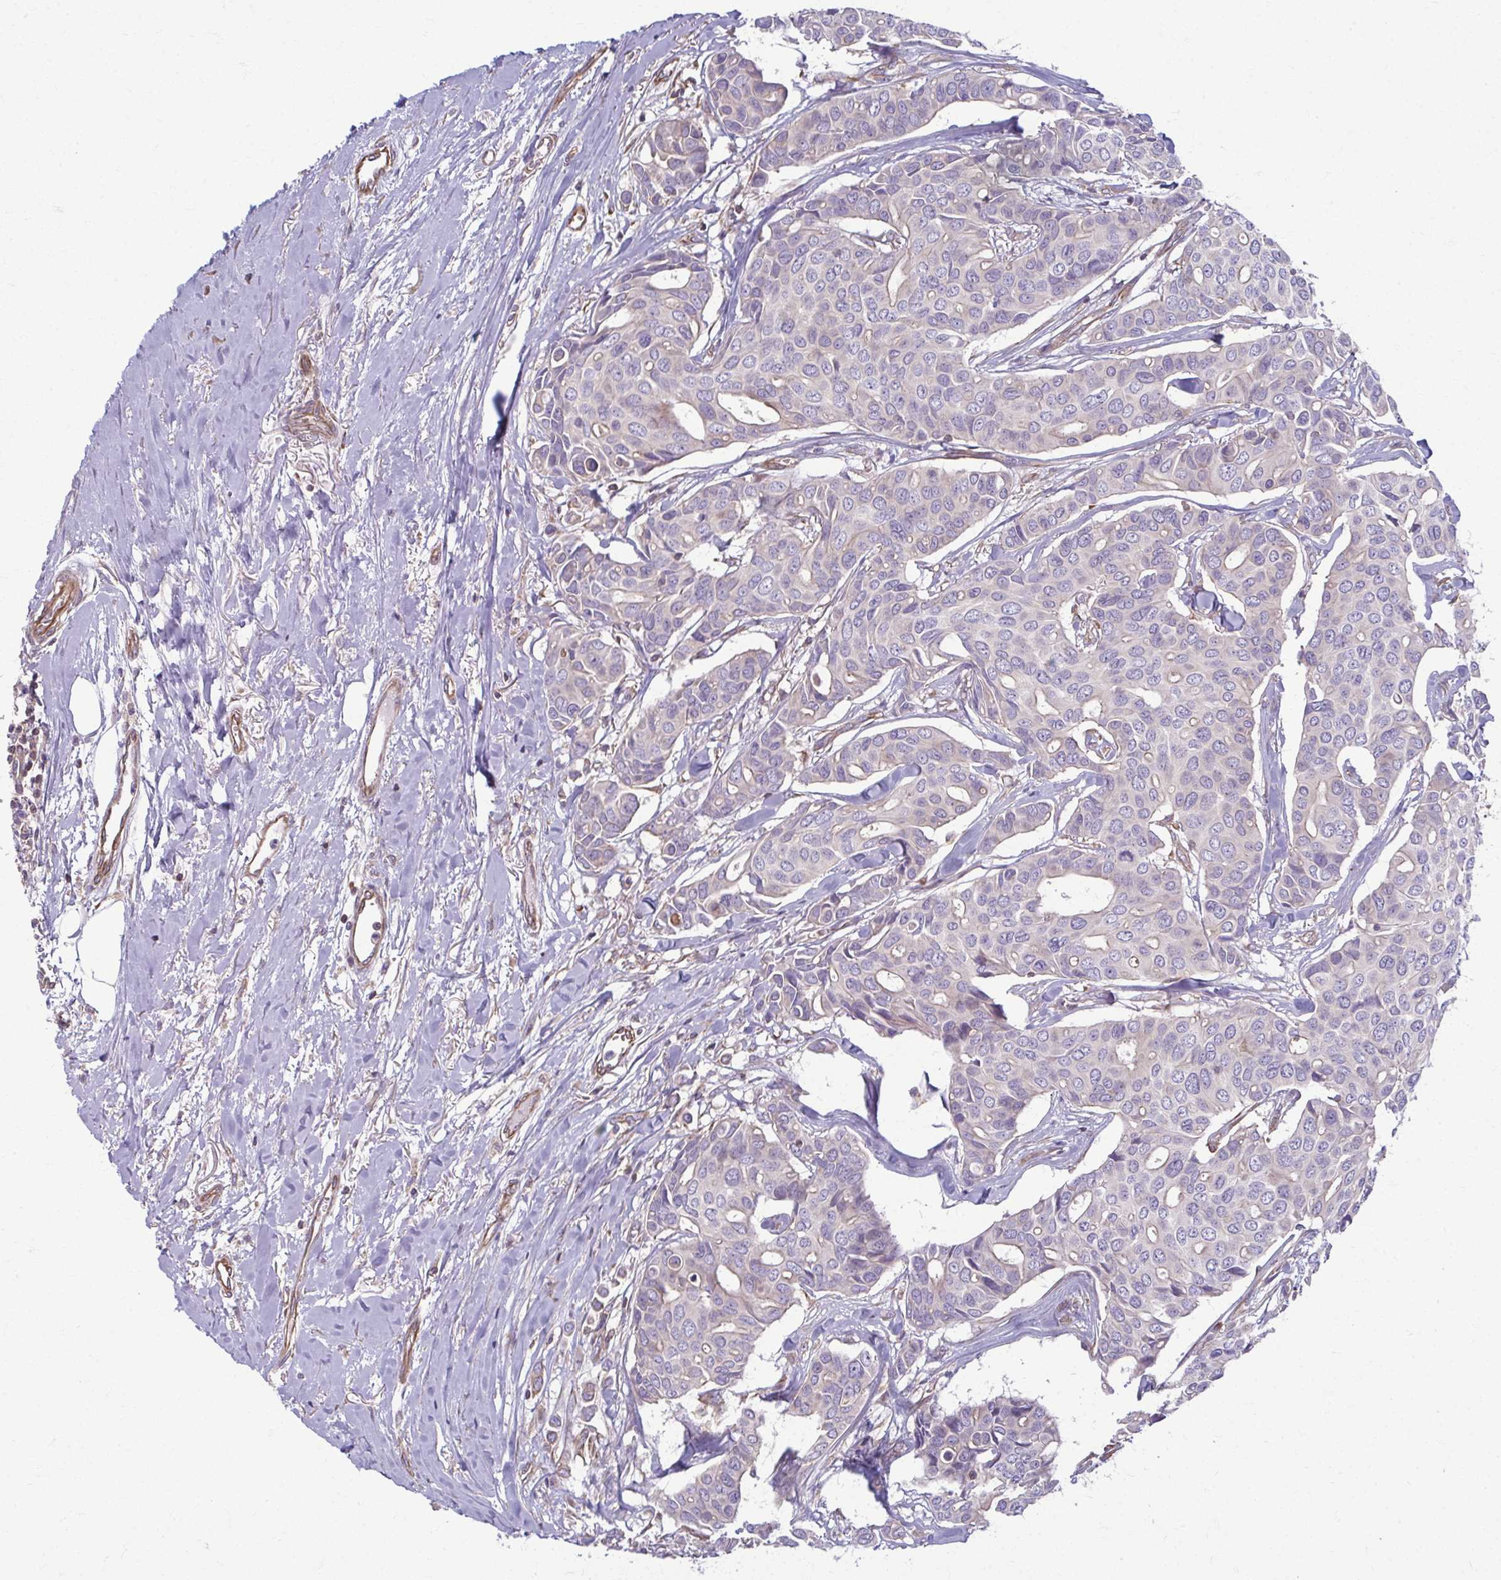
{"staining": {"intensity": "weak", "quantity": "<25%", "location": "cytoplasmic/membranous"}, "tissue": "breast cancer", "cell_type": "Tumor cells", "image_type": "cancer", "snomed": [{"axis": "morphology", "description": "Duct carcinoma"}, {"axis": "topography", "description": "Breast"}], "caption": "Human intraductal carcinoma (breast) stained for a protein using immunohistochemistry (IHC) demonstrates no staining in tumor cells.", "gene": "EID2B", "patient": {"sex": "female", "age": 54}}